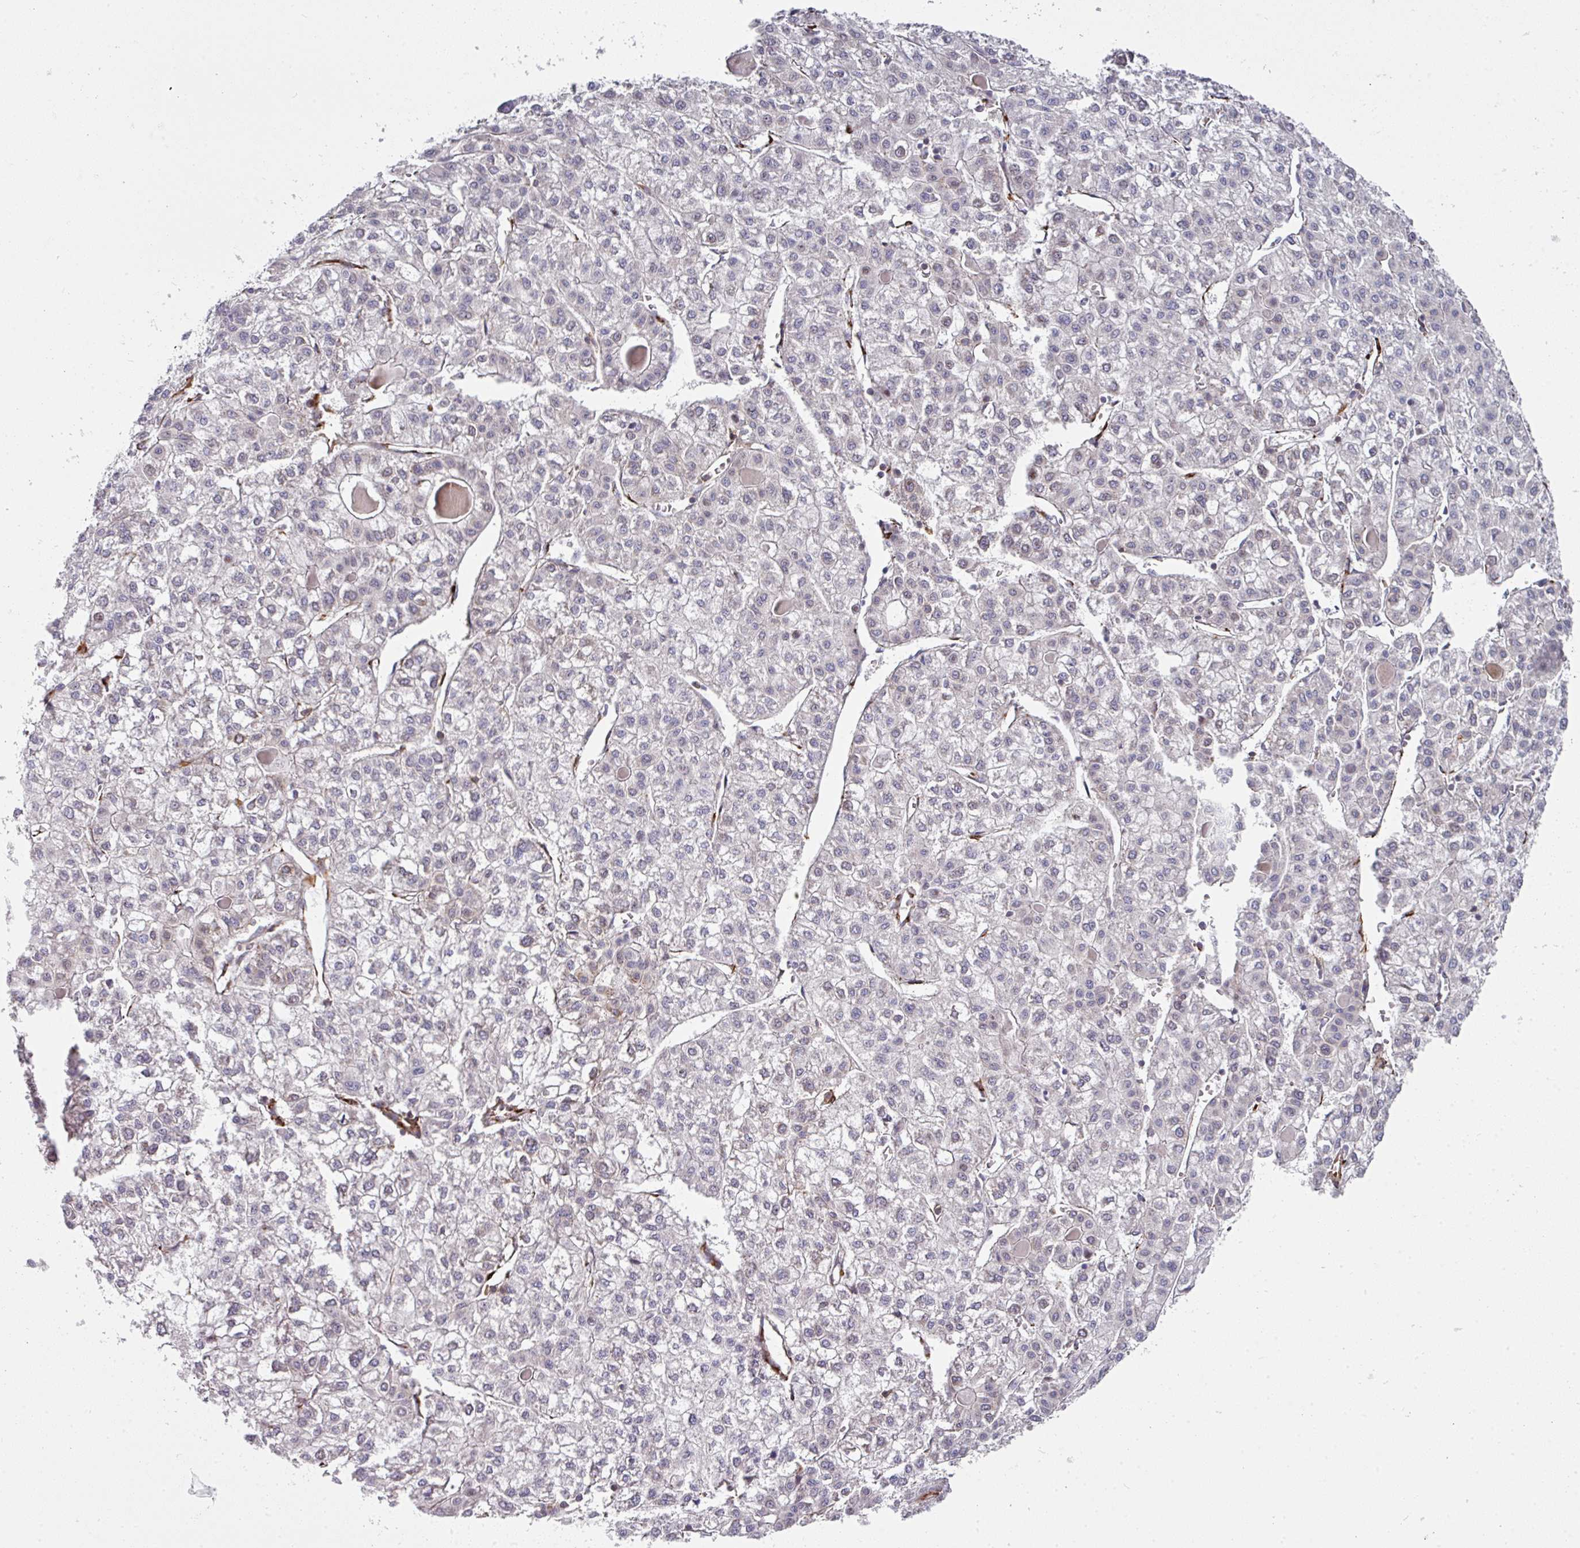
{"staining": {"intensity": "negative", "quantity": "none", "location": "none"}, "tissue": "liver cancer", "cell_type": "Tumor cells", "image_type": "cancer", "snomed": [{"axis": "morphology", "description": "Carcinoma, Hepatocellular, NOS"}, {"axis": "topography", "description": "Liver"}], "caption": "Tumor cells are negative for protein expression in human liver hepatocellular carcinoma.", "gene": "BEND5", "patient": {"sex": "female", "age": 43}}